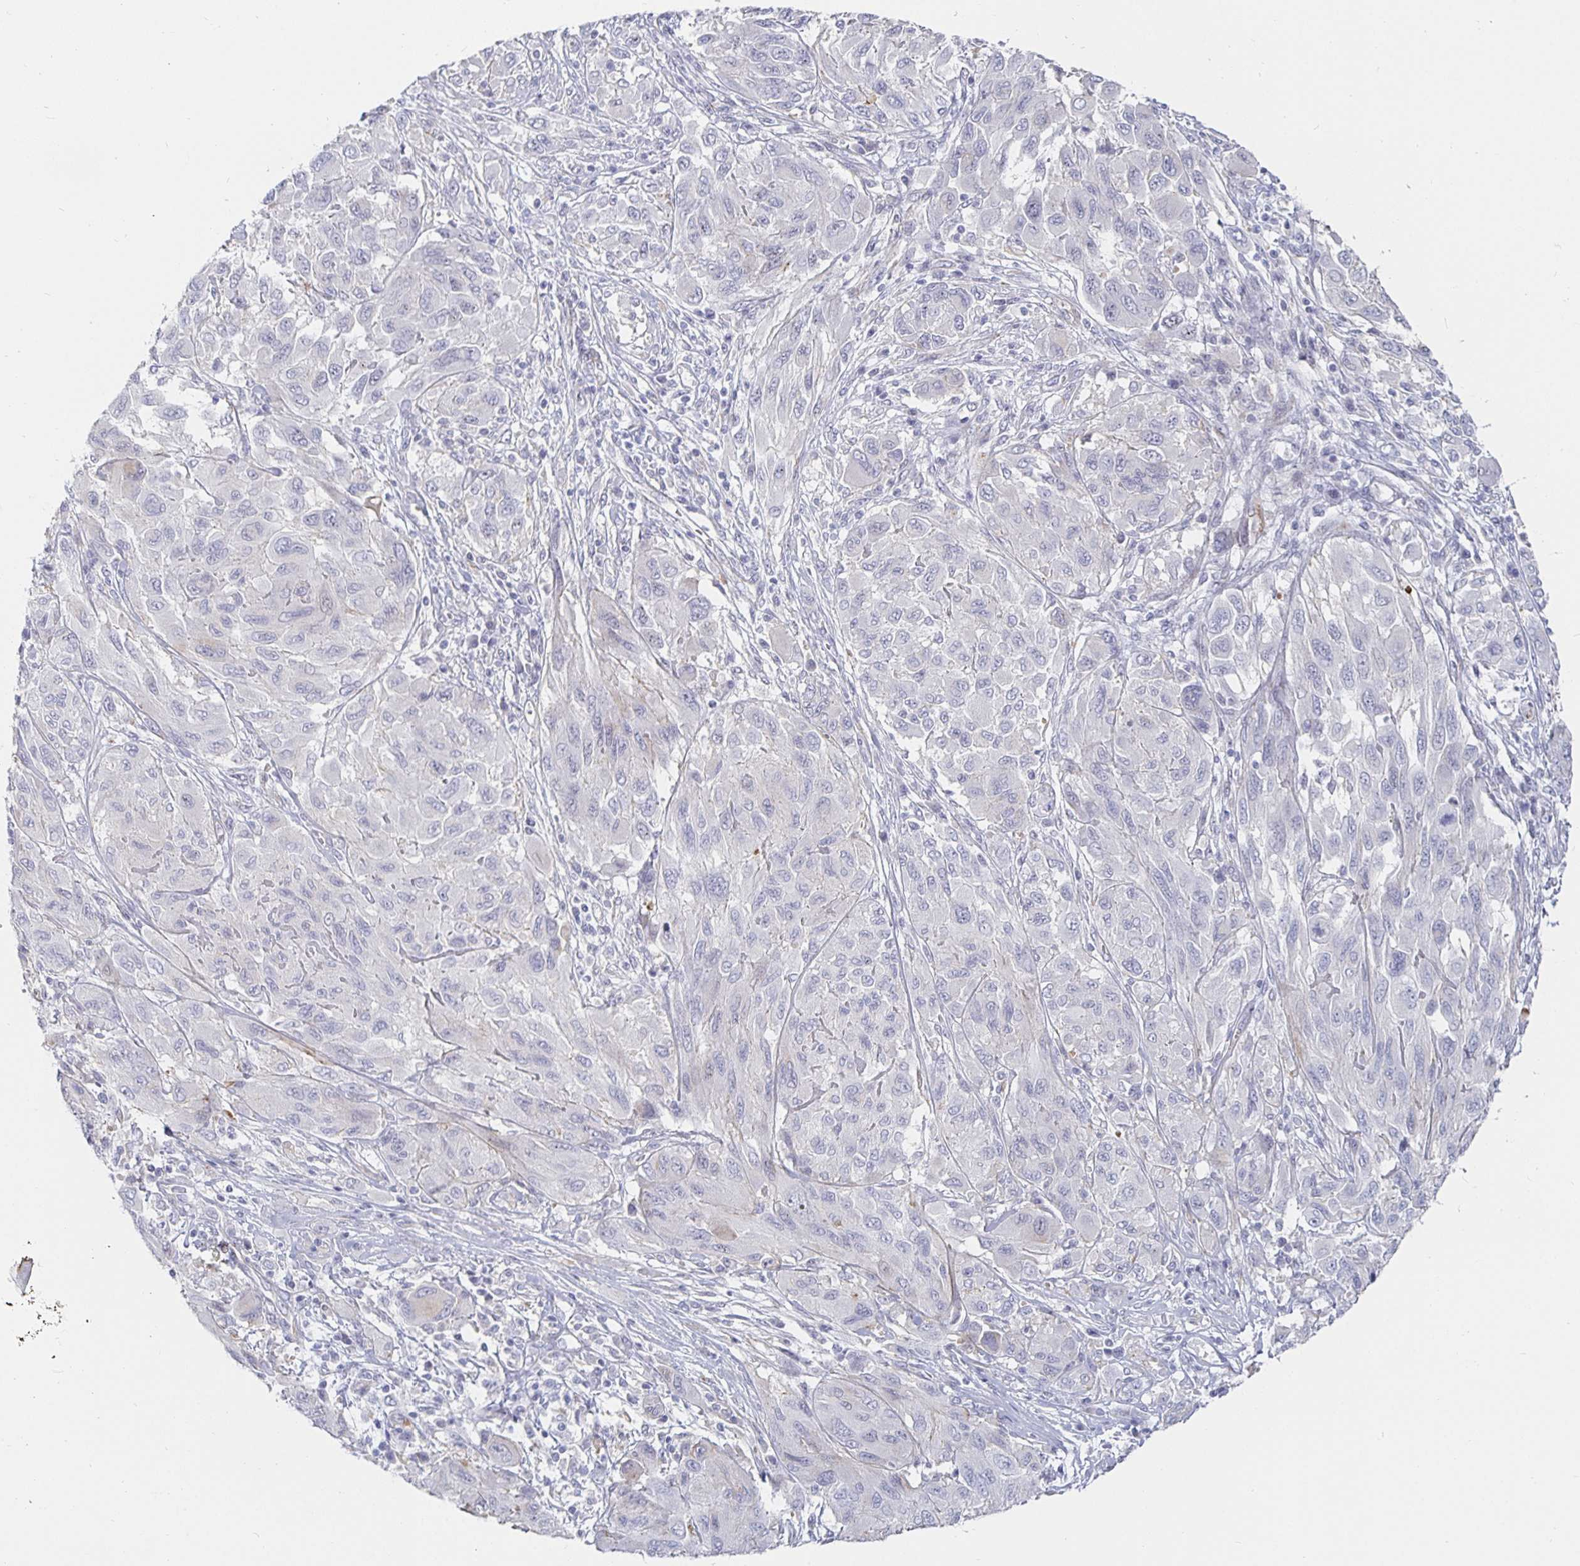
{"staining": {"intensity": "negative", "quantity": "none", "location": "none"}, "tissue": "melanoma", "cell_type": "Tumor cells", "image_type": "cancer", "snomed": [{"axis": "morphology", "description": "Malignant melanoma, NOS"}, {"axis": "topography", "description": "Skin"}], "caption": "High power microscopy histopathology image of an immunohistochemistry (IHC) histopathology image of malignant melanoma, revealing no significant expression in tumor cells.", "gene": "S100G", "patient": {"sex": "female", "age": 91}}